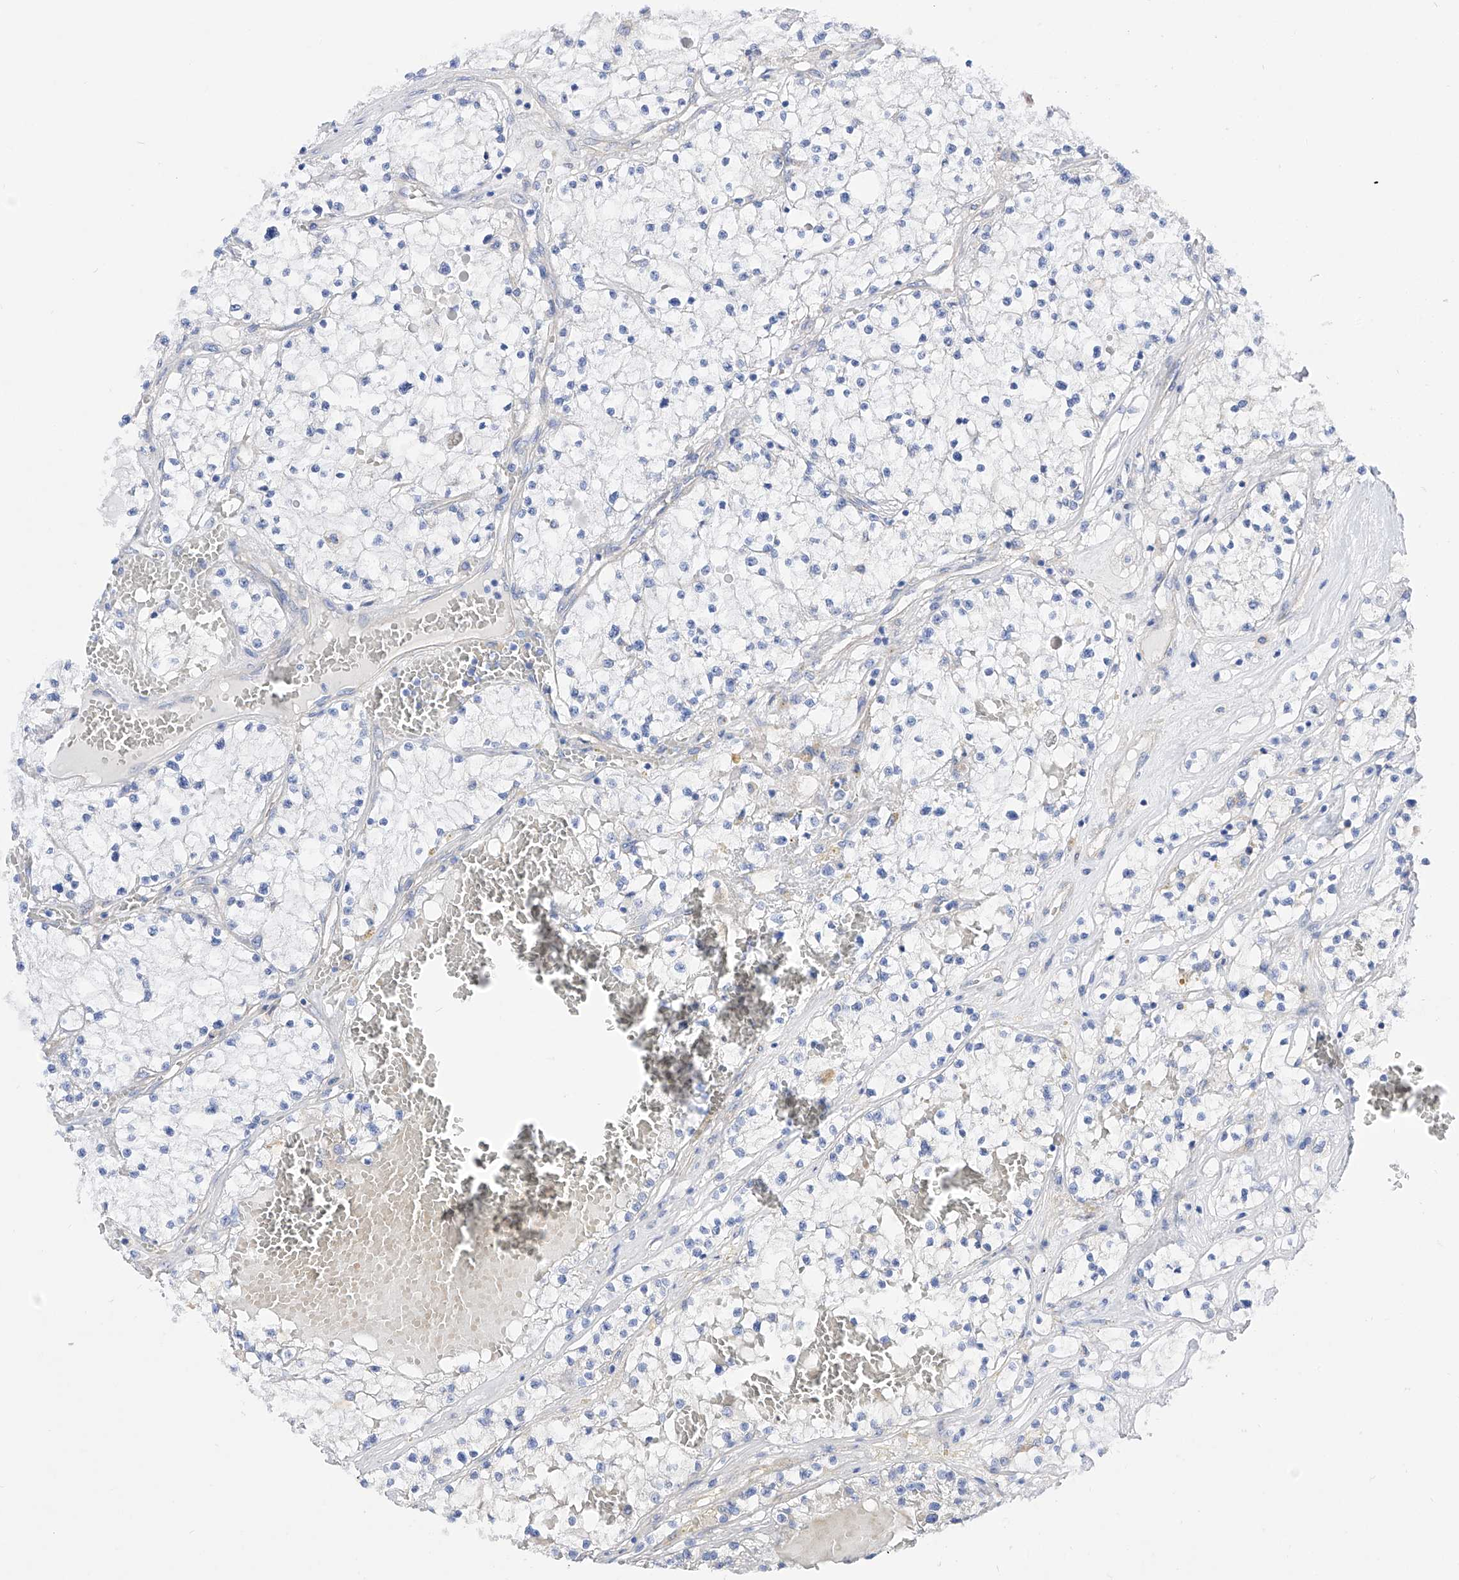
{"staining": {"intensity": "negative", "quantity": "none", "location": "none"}, "tissue": "renal cancer", "cell_type": "Tumor cells", "image_type": "cancer", "snomed": [{"axis": "morphology", "description": "Normal tissue, NOS"}, {"axis": "morphology", "description": "Adenocarcinoma, NOS"}, {"axis": "topography", "description": "Kidney"}], "caption": "DAB (3,3'-diaminobenzidine) immunohistochemical staining of human renal adenocarcinoma displays no significant positivity in tumor cells. The staining is performed using DAB brown chromogen with nuclei counter-stained in using hematoxylin.", "gene": "ZNF653", "patient": {"sex": "male", "age": 68}}